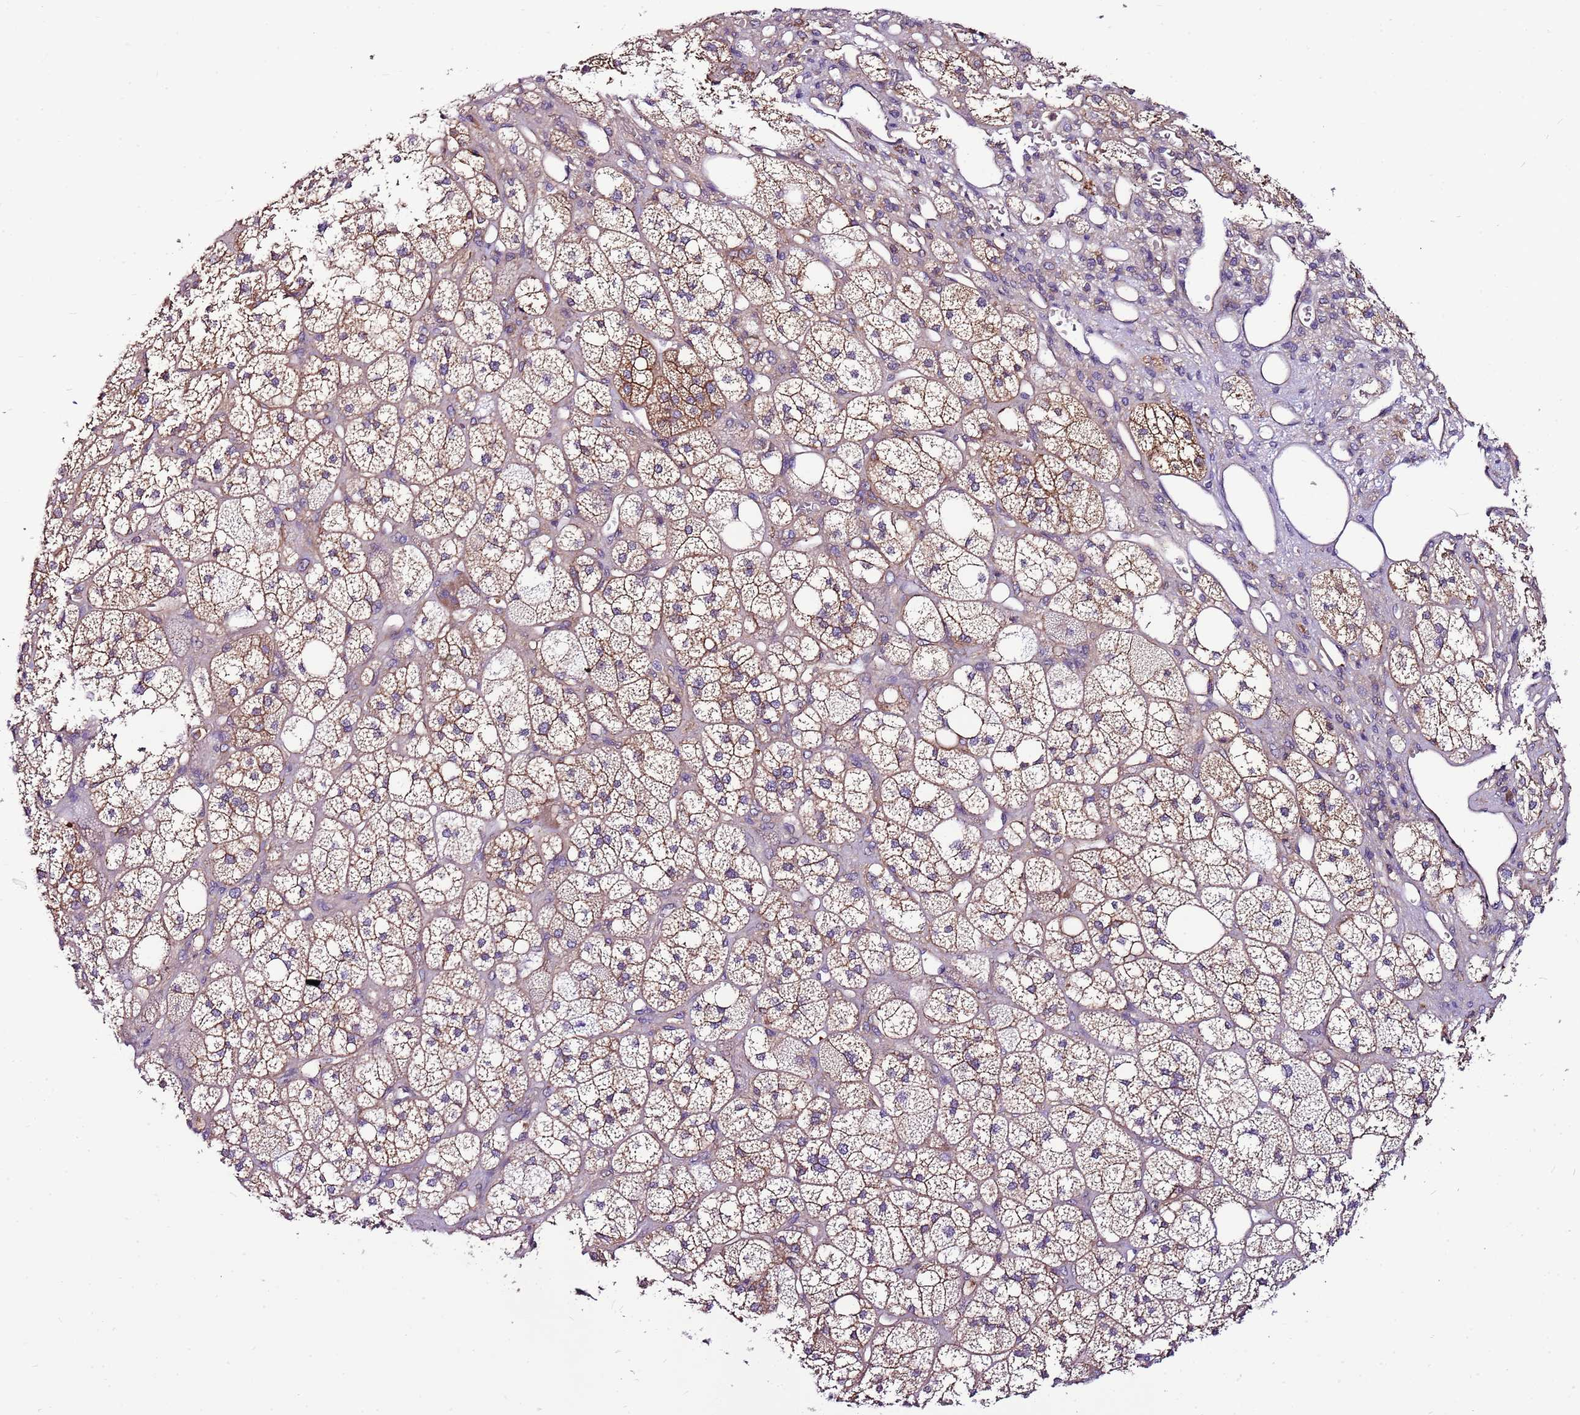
{"staining": {"intensity": "strong", "quantity": "<25%", "location": "cytoplasmic/membranous"}, "tissue": "adrenal gland", "cell_type": "Glandular cells", "image_type": "normal", "snomed": [{"axis": "morphology", "description": "Normal tissue, NOS"}, {"axis": "topography", "description": "Adrenal gland"}], "caption": "An immunohistochemistry histopathology image of normal tissue is shown. Protein staining in brown shows strong cytoplasmic/membranous positivity in adrenal gland within glandular cells. The staining was performed using DAB to visualize the protein expression in brown, while the nuclei were stained in blue with hematoxylin (Magnification: 20x).", "gene": "ATXN2L", "patient": {"sex": "male", "age": 61}}